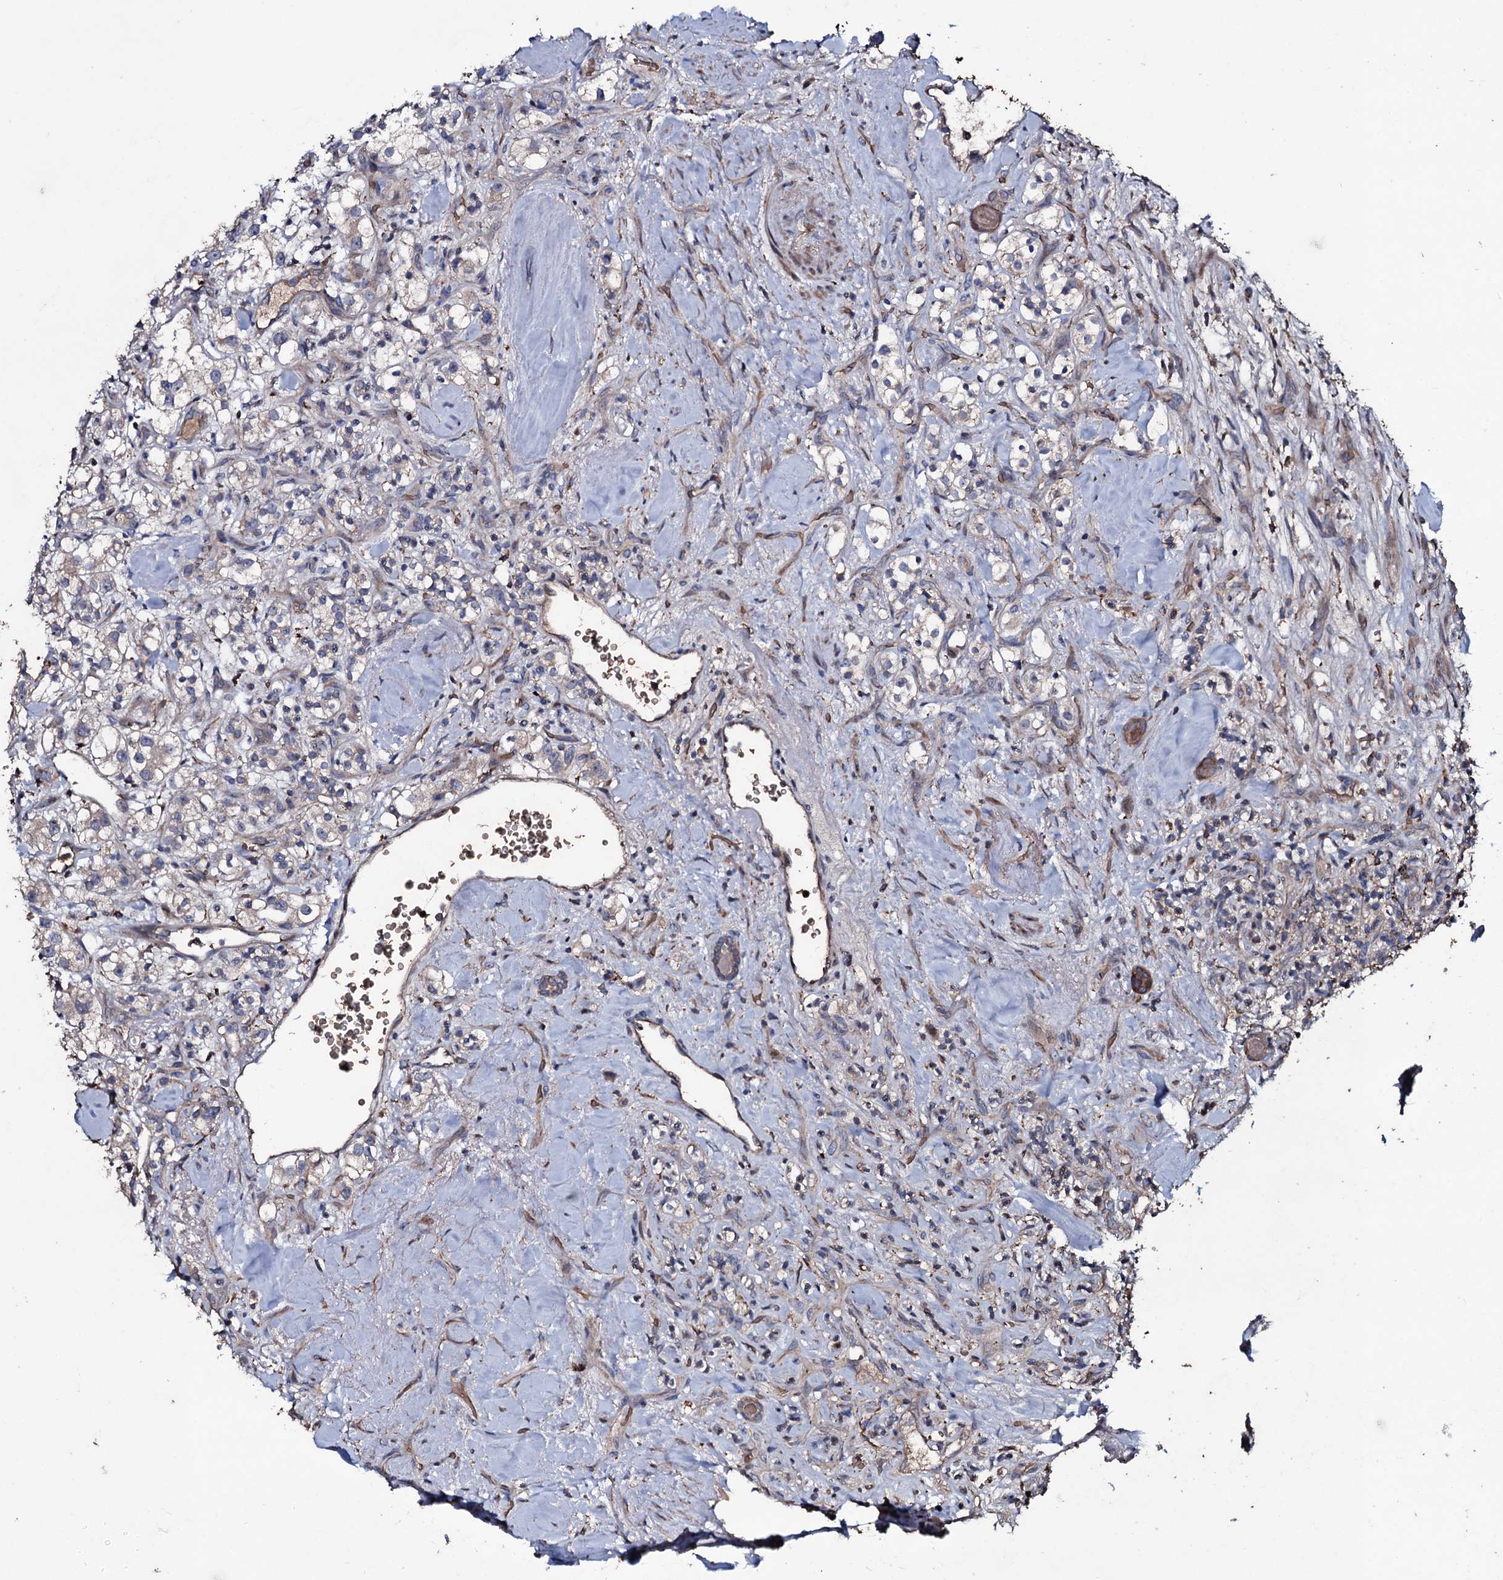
{"staining": {"intensity": "negative", "quantity": "none", "location": "none"}, "tissue": "renal cancer", "cell_type": "Tumor cells", "image_type": "cancer", "snomed": [{"axis": "morphology", "description": "Adenocarcinoma, NOS"}, {"axis": "topography", "description": "Kidney"}], "caption": "Protein analysis of adenocarcinoma (renal) shows no significant expression in tumor cells. (DAB immunohistochemistry visualized using brightfield microscopy, high magnification).", "gene": "ZSWIM8", "patient": {"sex": "male", "age": 77}}